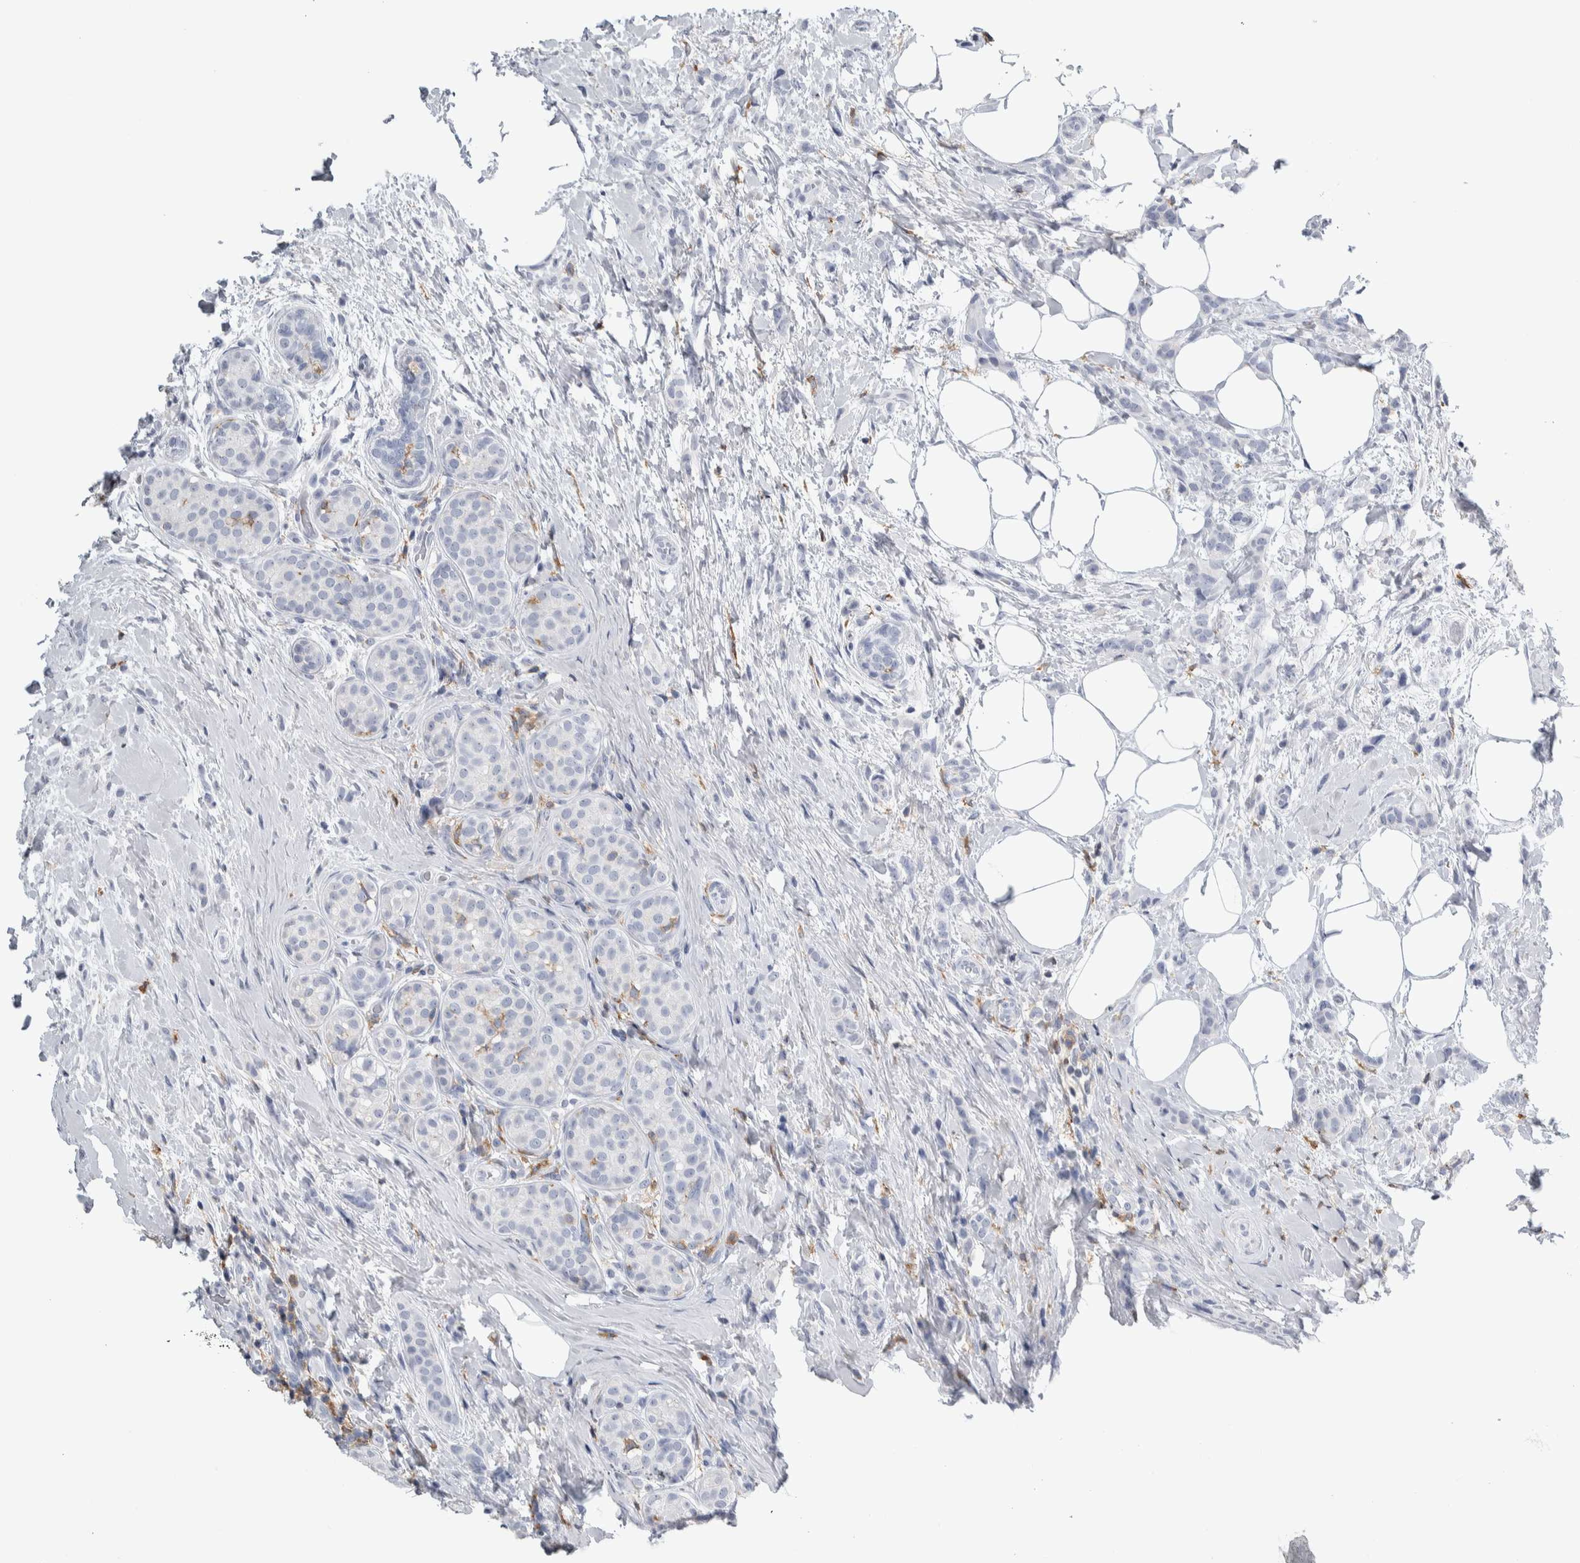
{"staining": {"intensity": "negative", "quantity": "none", "location": "none"}, "tissue": "breast cancer", "cell_type": "Tumor cells", "image_type": "cancer", "snomed": [{"axis": "morphology", "description": "Lobular carcinoma, in situ"}, {"axis": "morphology", "description": "Lobular carcinoma"}, {"axis": "topography", "description": "Breast"}], "caption": "High power microscopy photomicrograph of an IHC micrograph of breast cancer (lobular carcinoma in situ), revealing no significant staining in tumor cells. (DAB immunohistochemistry (IHC) visualized using brightfield microscopy, high magnification).", "gene": "SKAP2", "patient": {"sex": "female", "age": 41}}